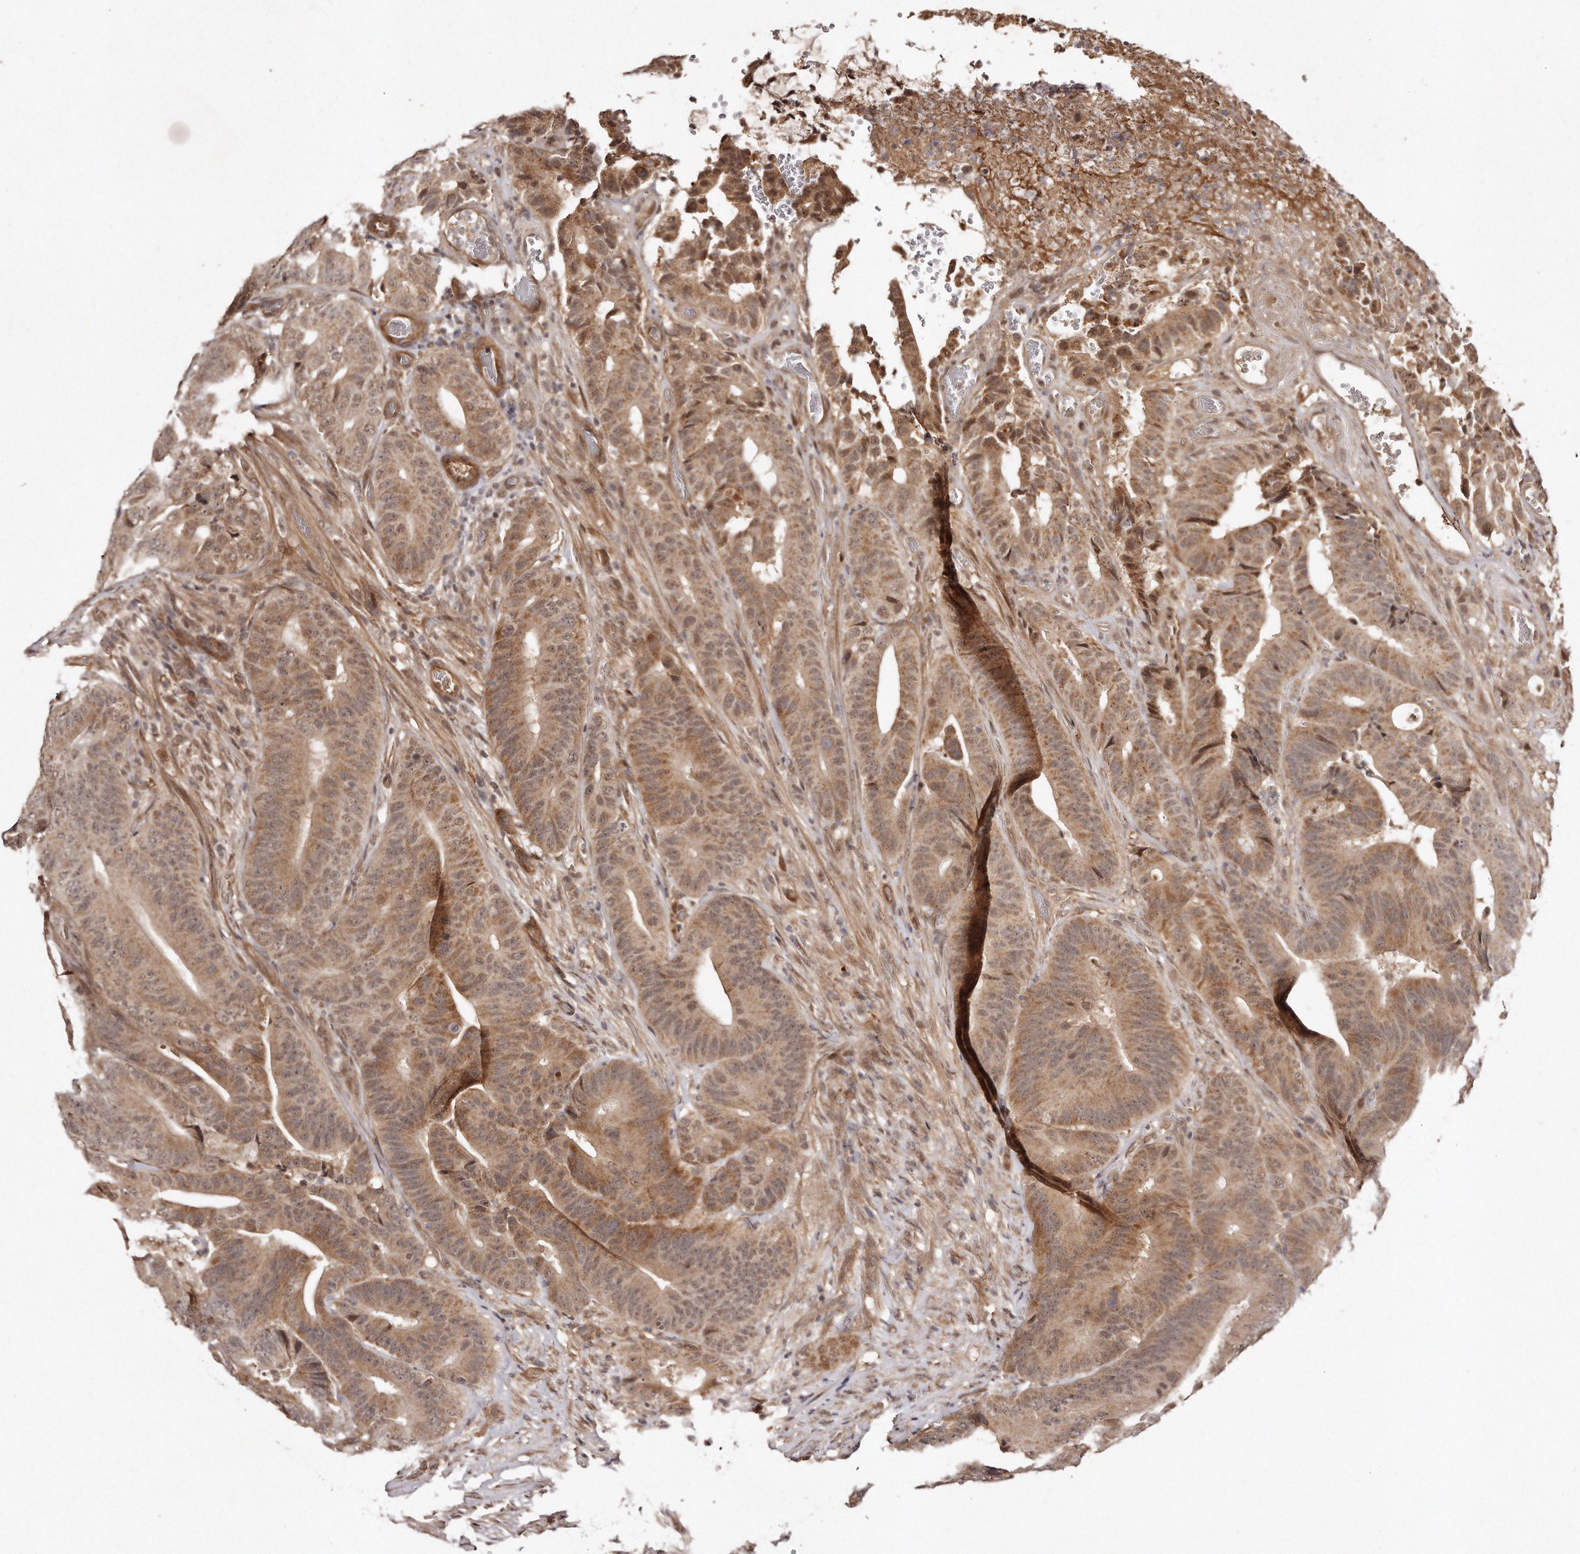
{"staining": {"intensity": "moderate", "quantity": ">75%", "location": "cytoplasmic/membranous,nuclear"}, "tissue": "colorectal cancer", "cell_type": "Tumor cells", "image_type": "cancer", "snomed": [{"axis": "morphology", "description": "Adenocarcinoma, NOS"}, {"axis": "topography", "description": "Colon"}], "caption": "Immunohistochemistry (DAB) staining of human colorectal cancer (adenocarcinoma) exhibits moderate cytoplasmic/membranous and nuclear protein positivity in approximately >75% of tumor cells.", "gene": "SOX4", "patient": {"sex": "male", "age": 83}}